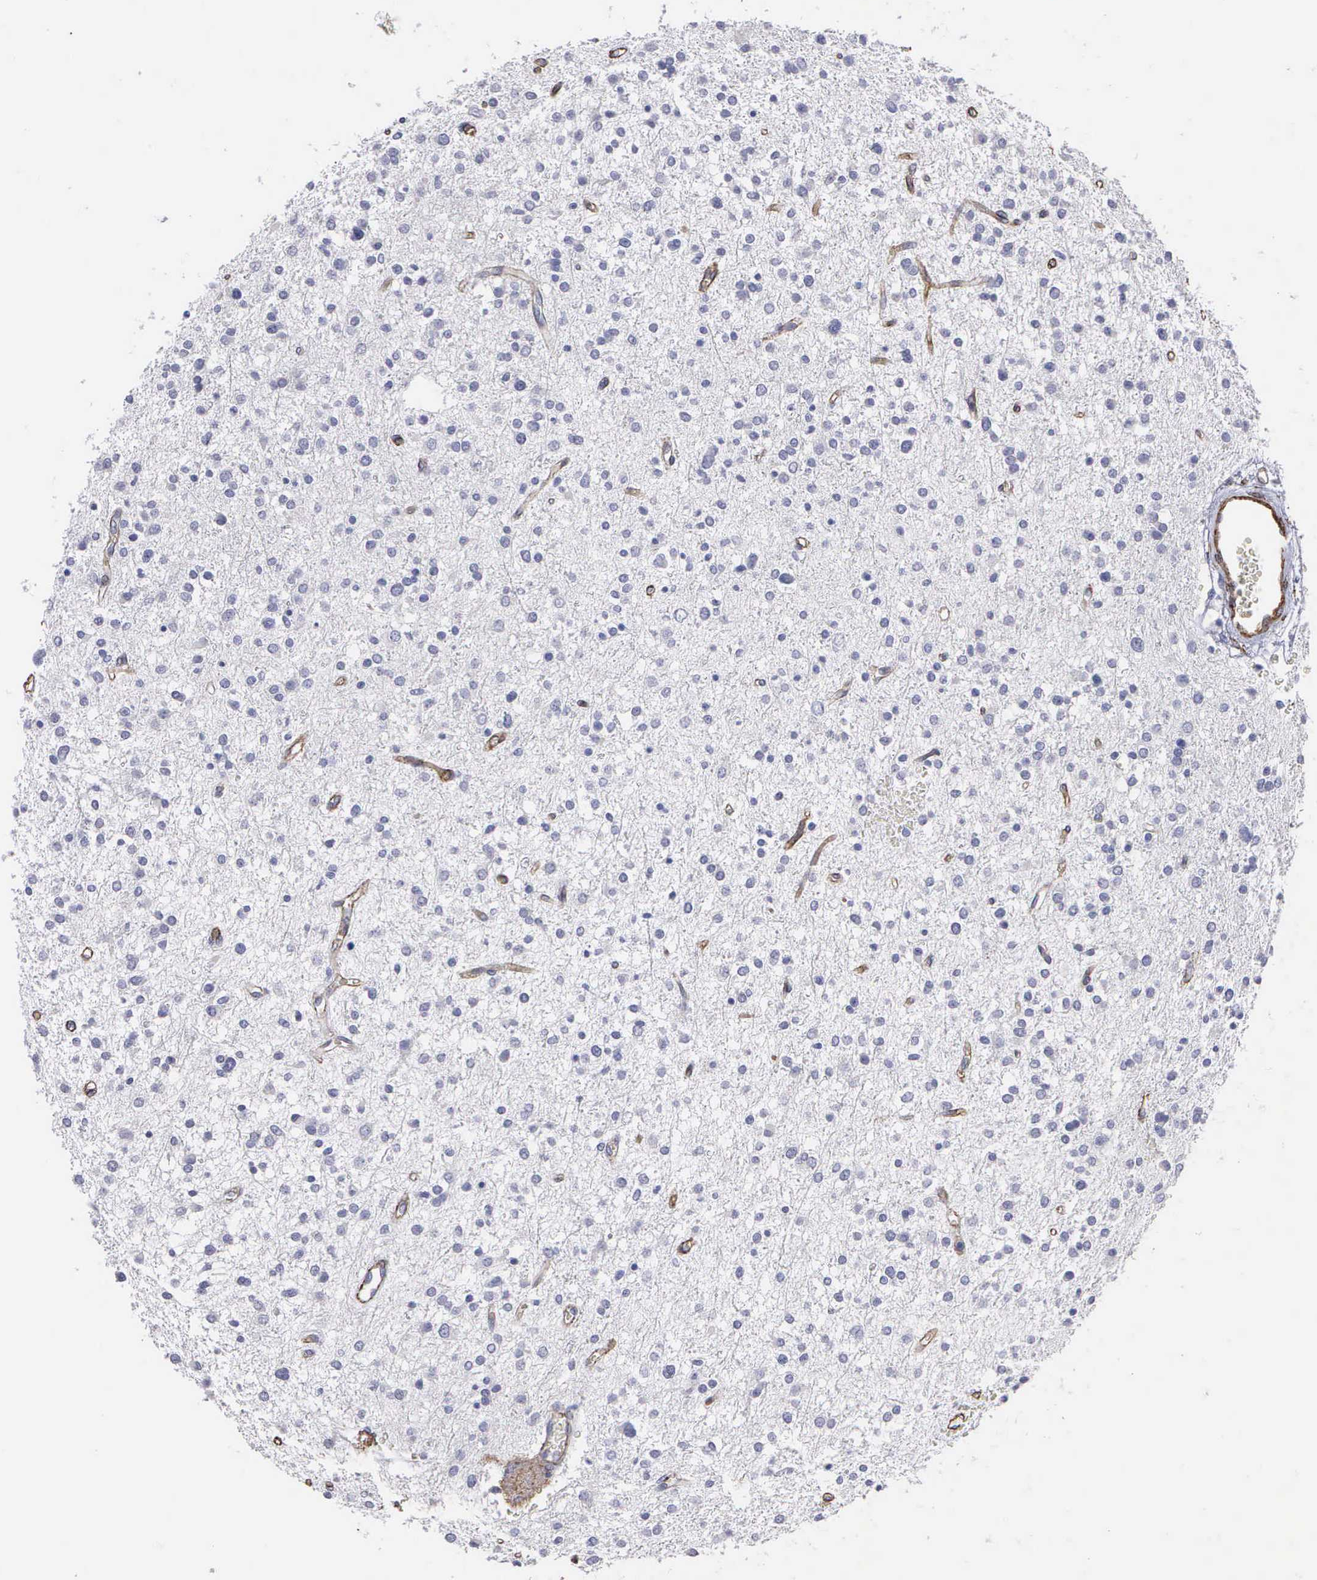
{"staining": {"intensity": "negative", "quantity": "none", "location": "none"}, "tissue": "glioma", "cell_type": "Tumor cells", "image_type": "cancer", "snomed": [{"axis": "morphology", "description": "Glioma, malignant, Low grade"}, {"axis": "topography", "description": "Brain"}], "caption": "Tumor cells show no significant protein expression in malignant glioma (low-grade).", "gene": "MAGEB10", "patient": {"sex": "female", "age": 36}}